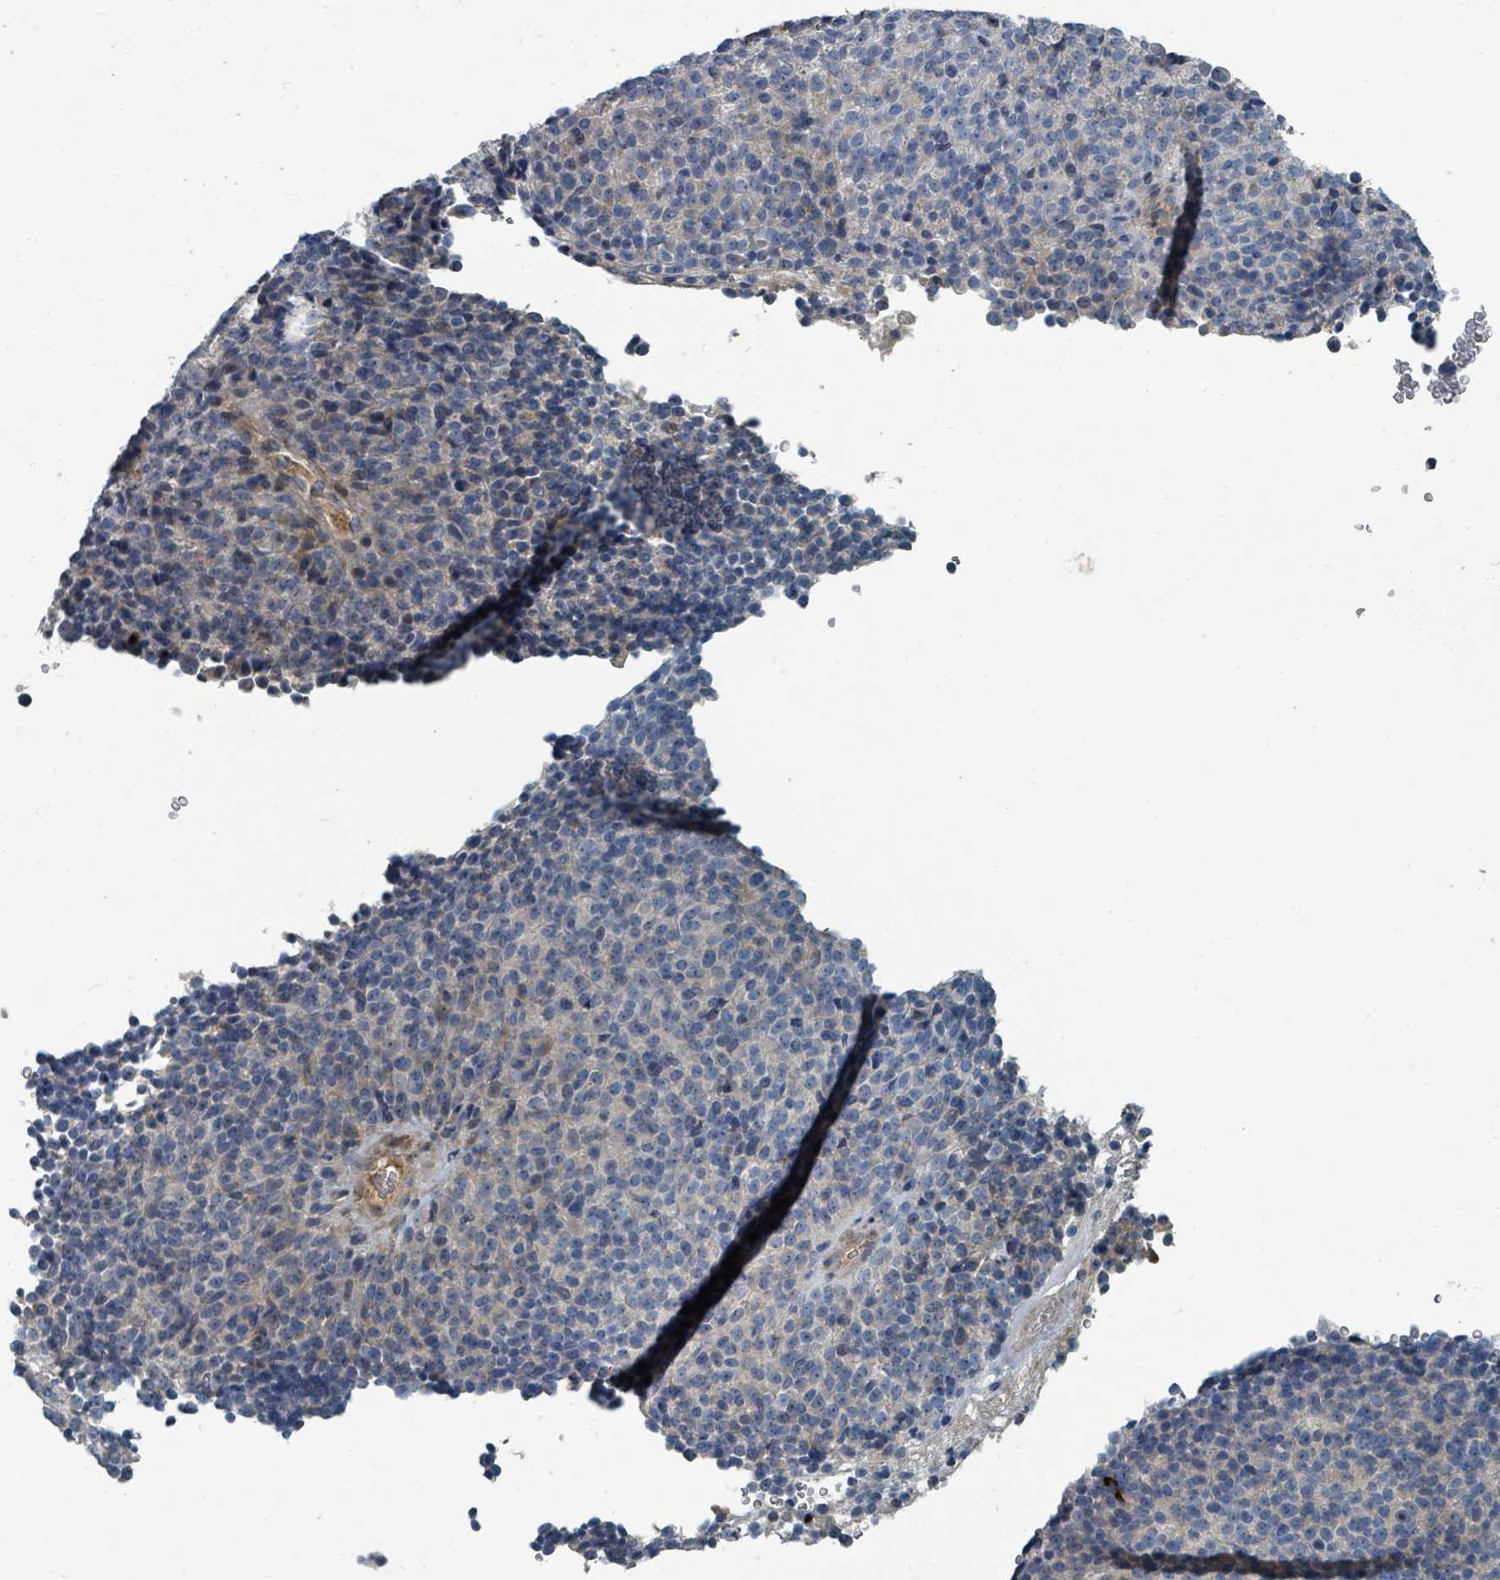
{"staining": {"intensity": "negative", "quantity": "none", "location": "none"}, "tissue": "melanoma", "cell_type": "Tumor cells", "image_type": "cancer", "snomed": [{"axis": "morphology", "description": "Malignant melanoma, Metastatic site"}, {"axis": "topography", "description": "Brain"}], "caption": "Tumor cells show no significant protein expression in melanoma.", "gene": "SLC44A5", "patient": {"sex": "female", "age": 56}}